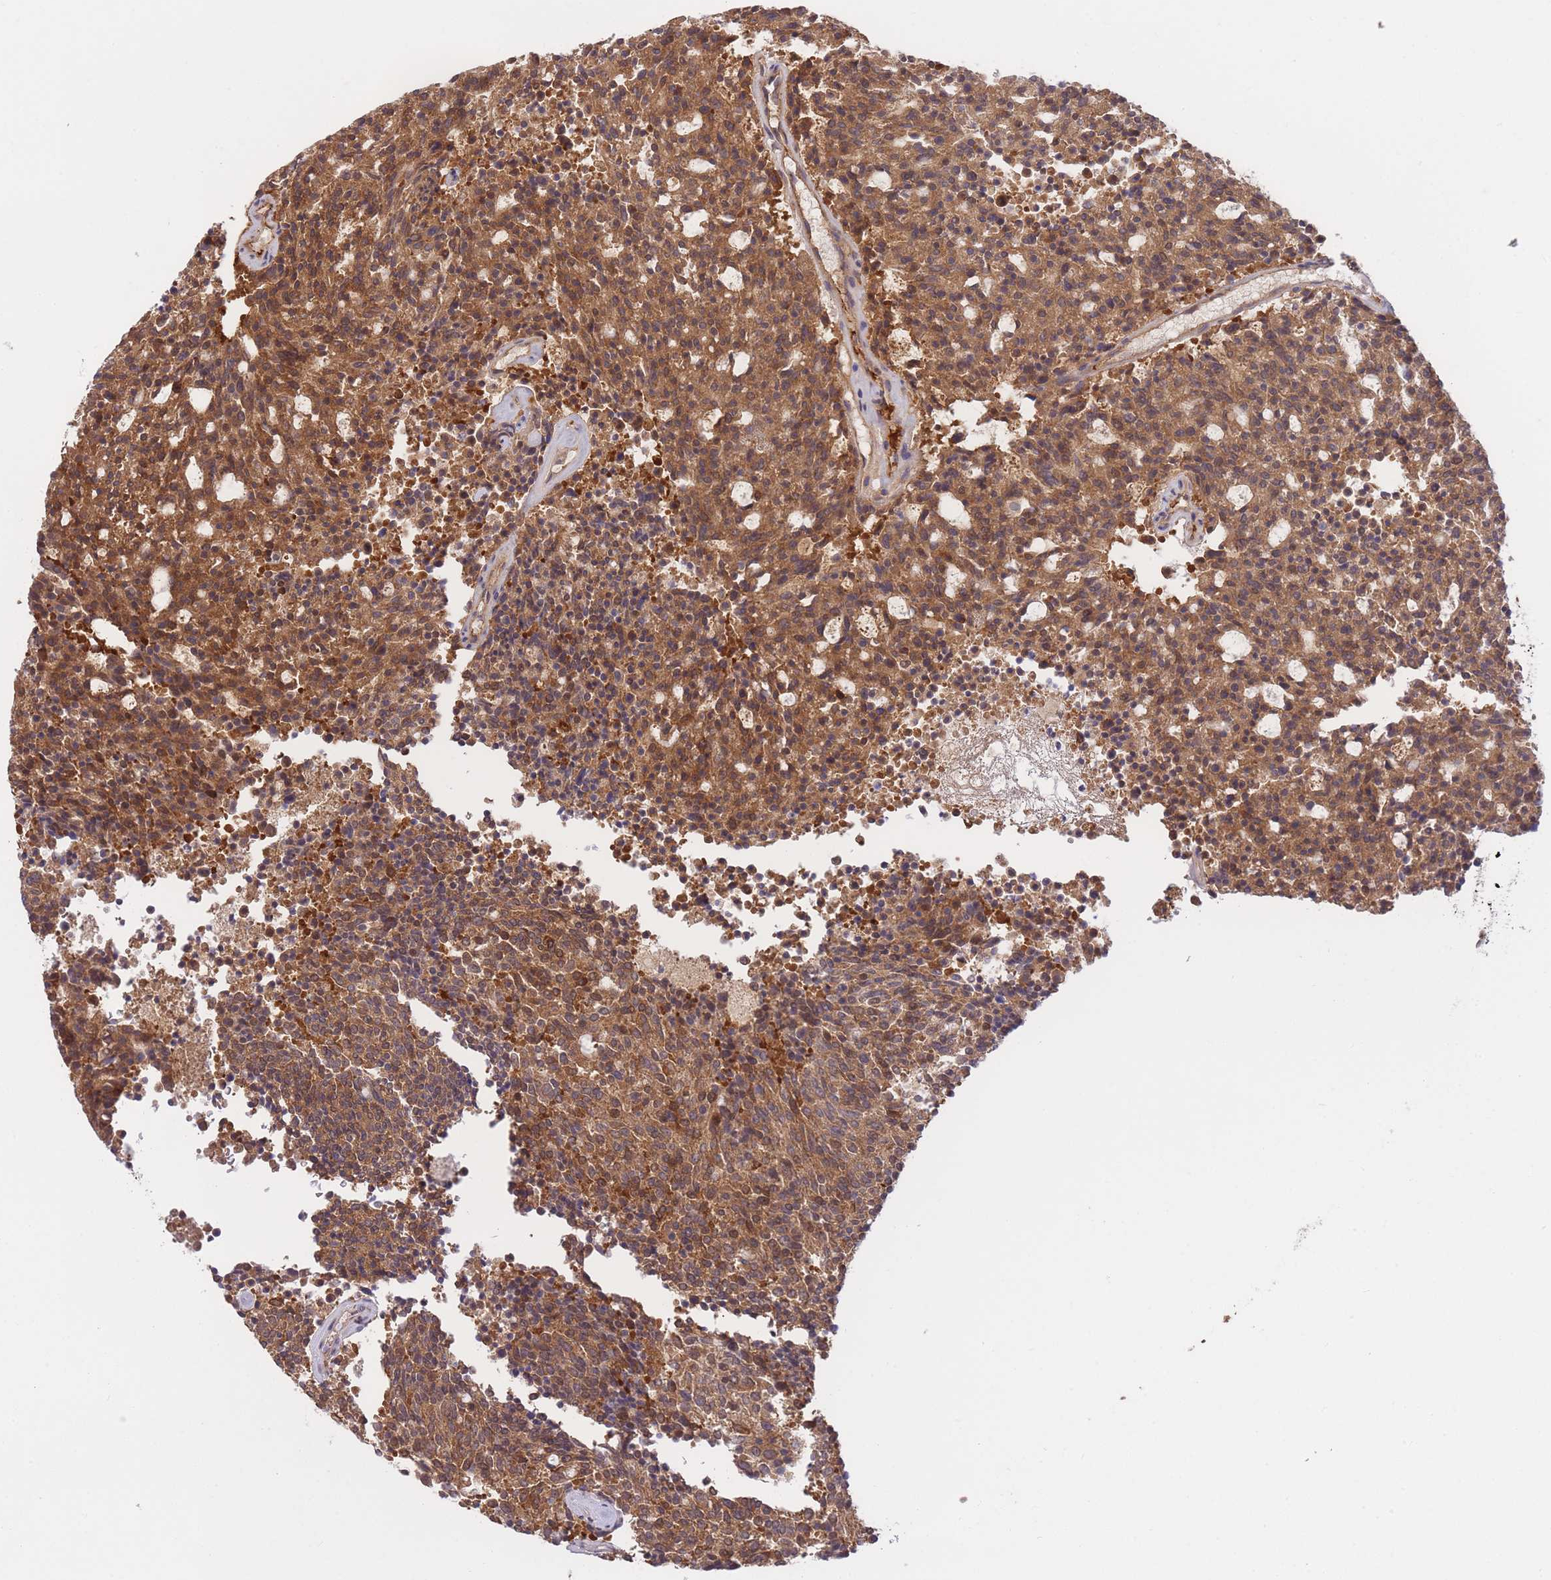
{"staining": {"intensity": "moderate", "quantity": ">75%", "location": "cytoplasmic/membranous"}, "tissue": "carcinoid", "cell_type": "Tumor cells", "image_type": "cancer", "snomed": [{"axis": "morphology", "description": "Carcinoid, malignant, NOS"}, {"axis": "topography", "description": "Pancreas"}], "caption": "Immunohistochemistry (DAB (3,3'-diaminobenzidine)) staining of human malignant carcinoid reveals moderate cytoplasmic/membranous protein positivity in approximately >75% of tumor cells. (DAB (3,3'-diaminobenzidine) IHC, brown staining for protein, blue staining for nuclei).", "gene": "EXOSC8", "patient": {"sex": "female", "age": 54}}